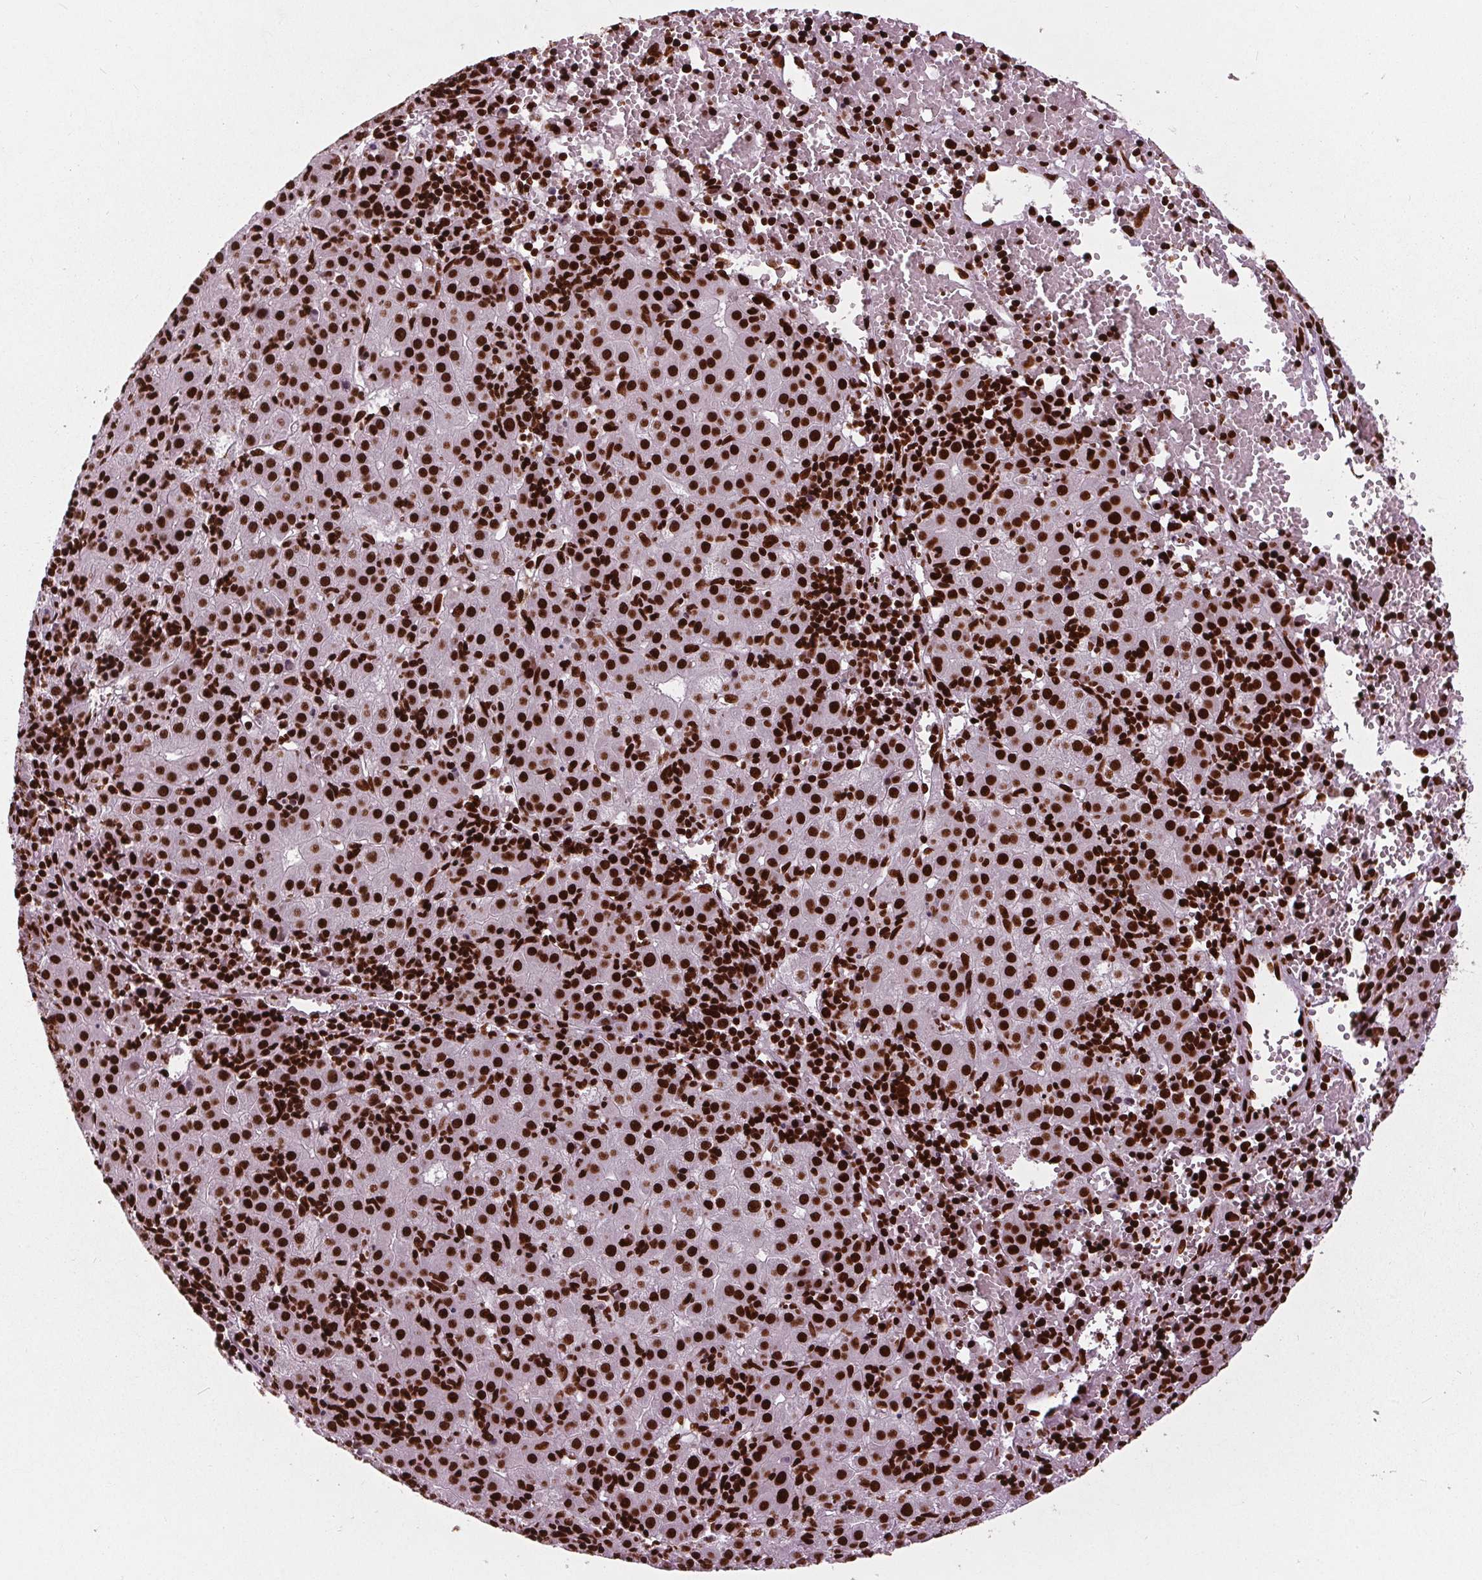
{"staining": {"intensity": "strong", "quantity": ">75%", "location": "nuclear"}, "tissue": "liver cancer", "cell_type": "Tumor cells", "image_type": "cancer", "snomed": [{"axis": "morphology", "description": "Carcinoma, Hepatocellular, NOS"}, {"axis": "topography", "description": "Liver"}], "caption": "The immunohistochemical stain shows strong nuclear expression in tumor cells of liver cancer tissue.", "gene": "BRD4", "patient": {"sex": "male", "age": 76}}